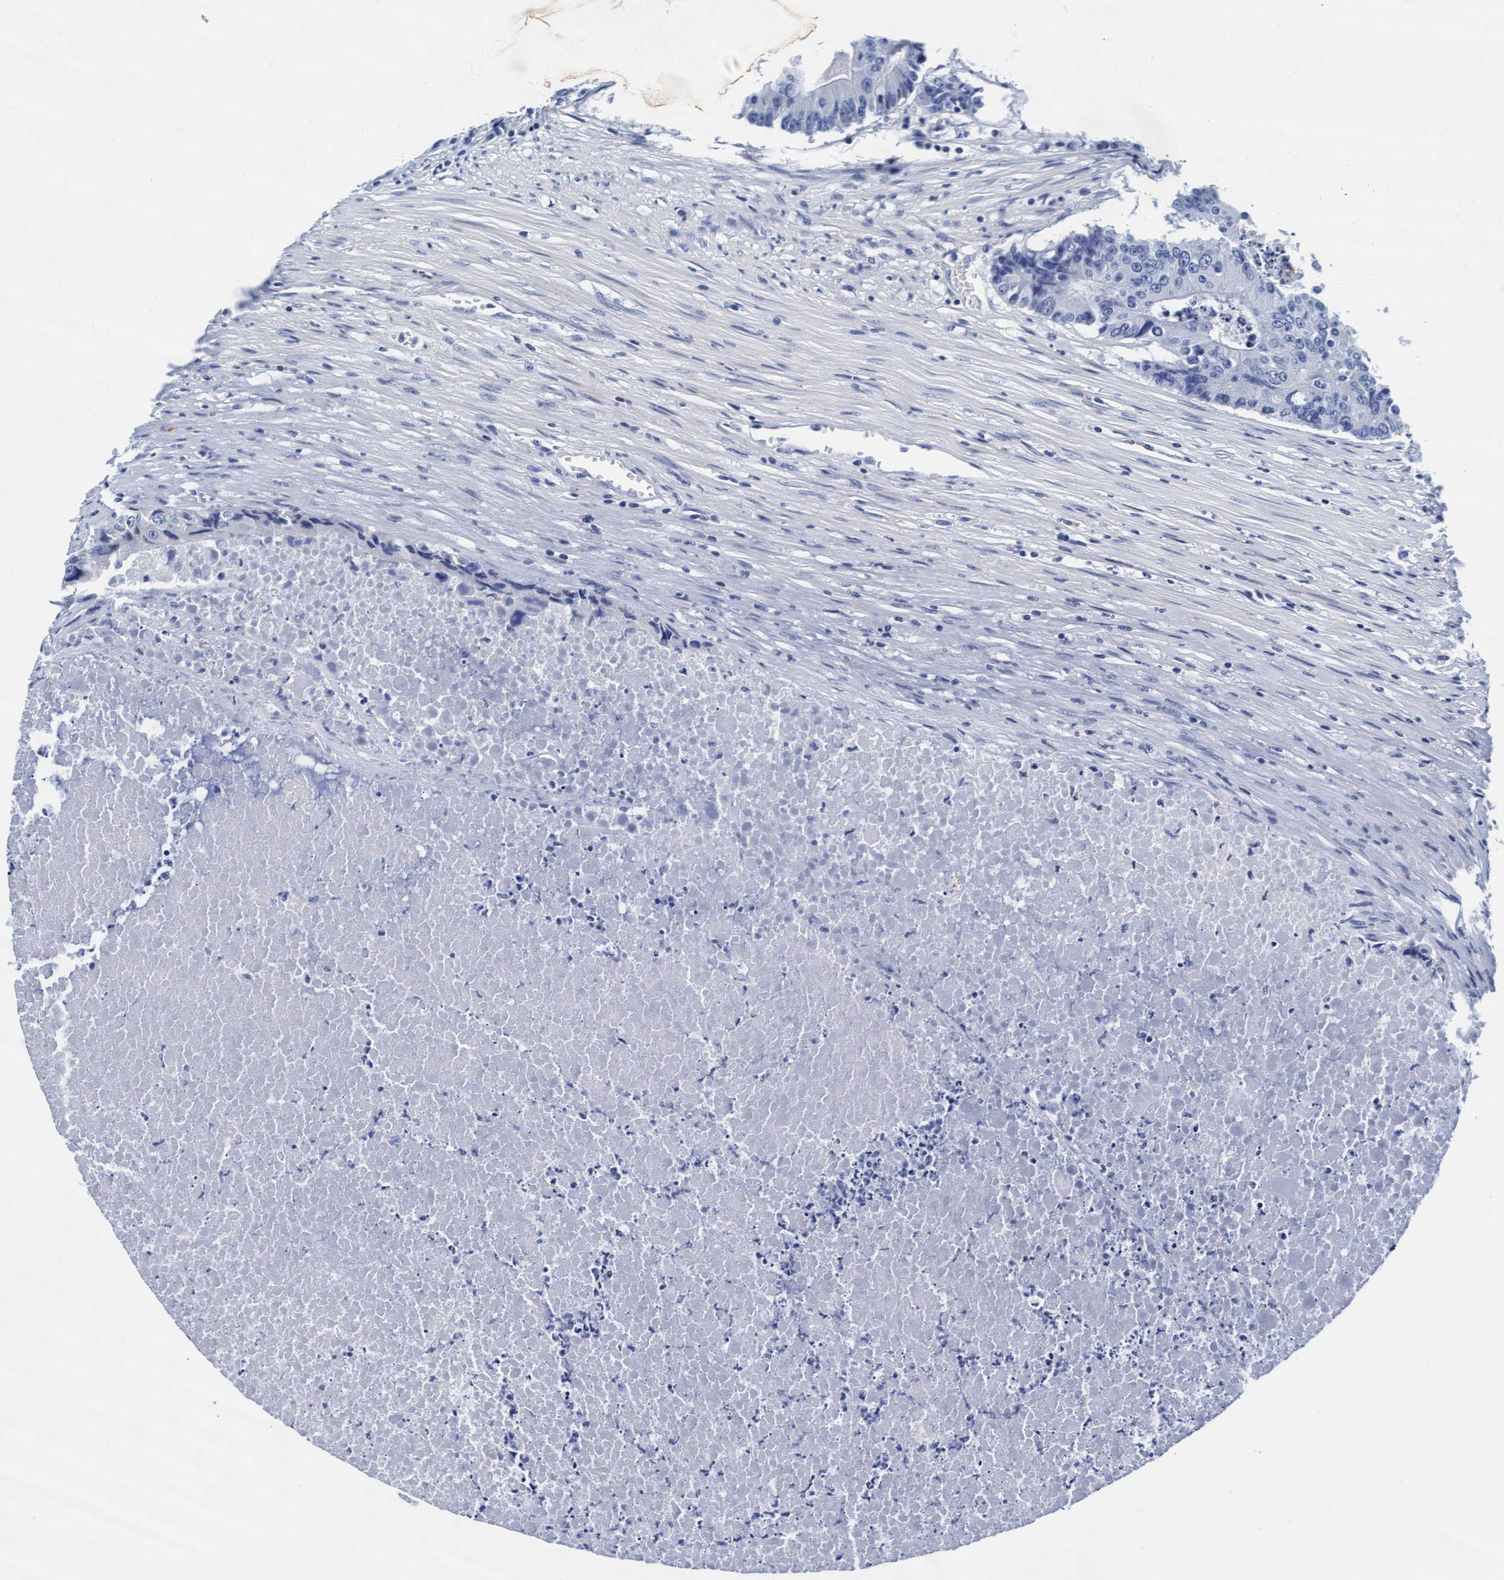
{"staining": {"intensity": "negative", "quantity": "none", "location": "none"}, "tissue": "colorectal cancer", "cell_type": "Tumor cells", "image_type": "cancer", "snomed": [{"axis": "morphology", "description": "Adenocarcinoma, NOS"}, {"axis": "topography", "description": "Colon"}], "caption": "The image demonstrates no staining of tumor cells in colorectal adenocarcinoma. Brightfield microscopy of immunohistochemistry stained with DAB (3,3'-diaminobenzidine) (brown) and hematoxylin (blue), captured at high magnification.", "gene": "ARSG", "patient": {"sex": "male", "age": 87}}